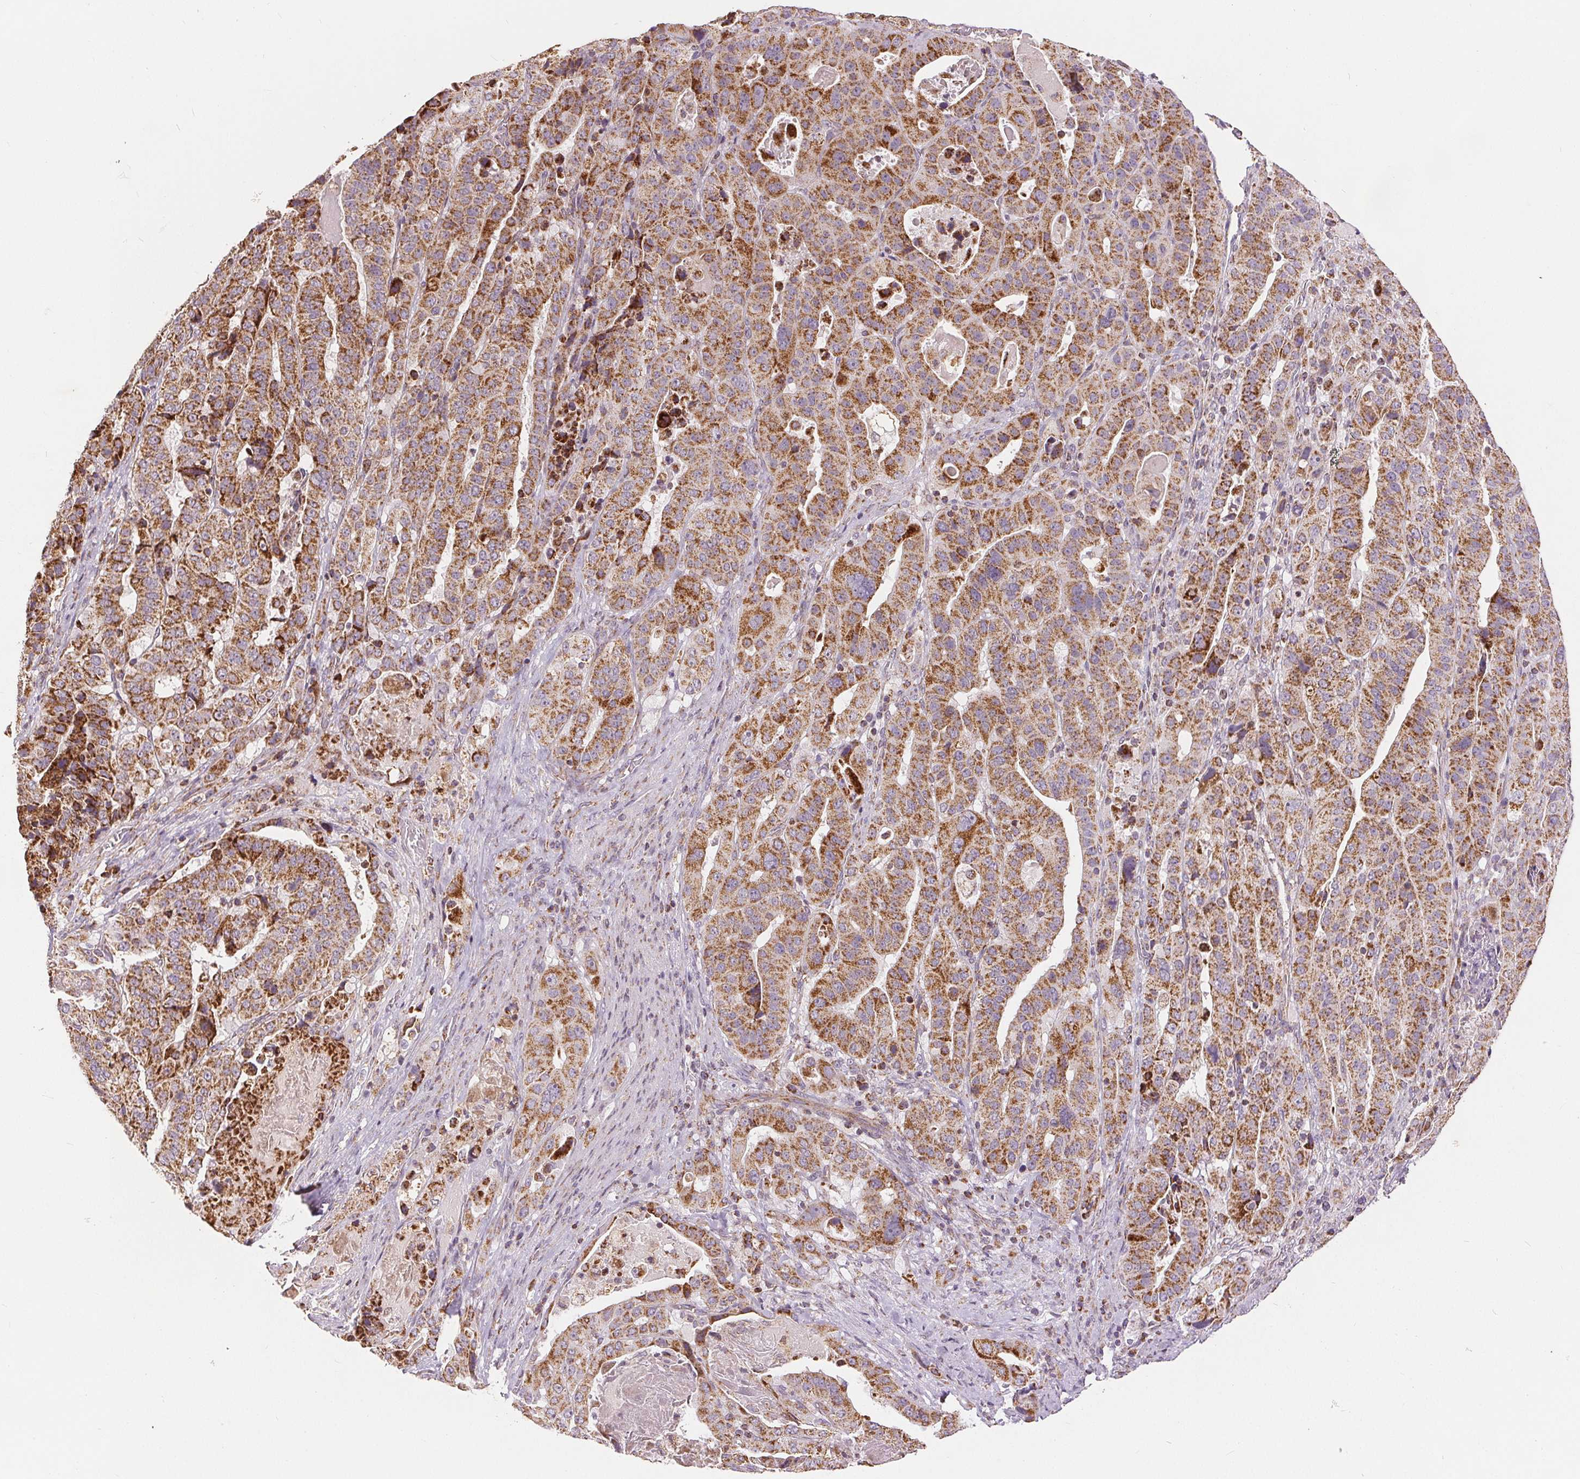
{"staining": {"intensity": "strong", "quantity": ">75%", "location": "cytoplasmic/membranous"}, "tissue": "stomach cancer", "cell_type": "Tumor cells", "image_type": "cancer", "snomed": [{"axis": "morphology", "description": "Adenocarcinoma, NOS"}, {"axis": "topography", "description": "Stomach"}], "caption": "Immunohistochemistry (IHC) of stomach cancer (adenocarcinoma) shows high levels of strong cytoplasmic/membranous staining in about >75% of tumor cells.", "gene": "SDHB", "patient": {"sex": "male", "age": 48}}